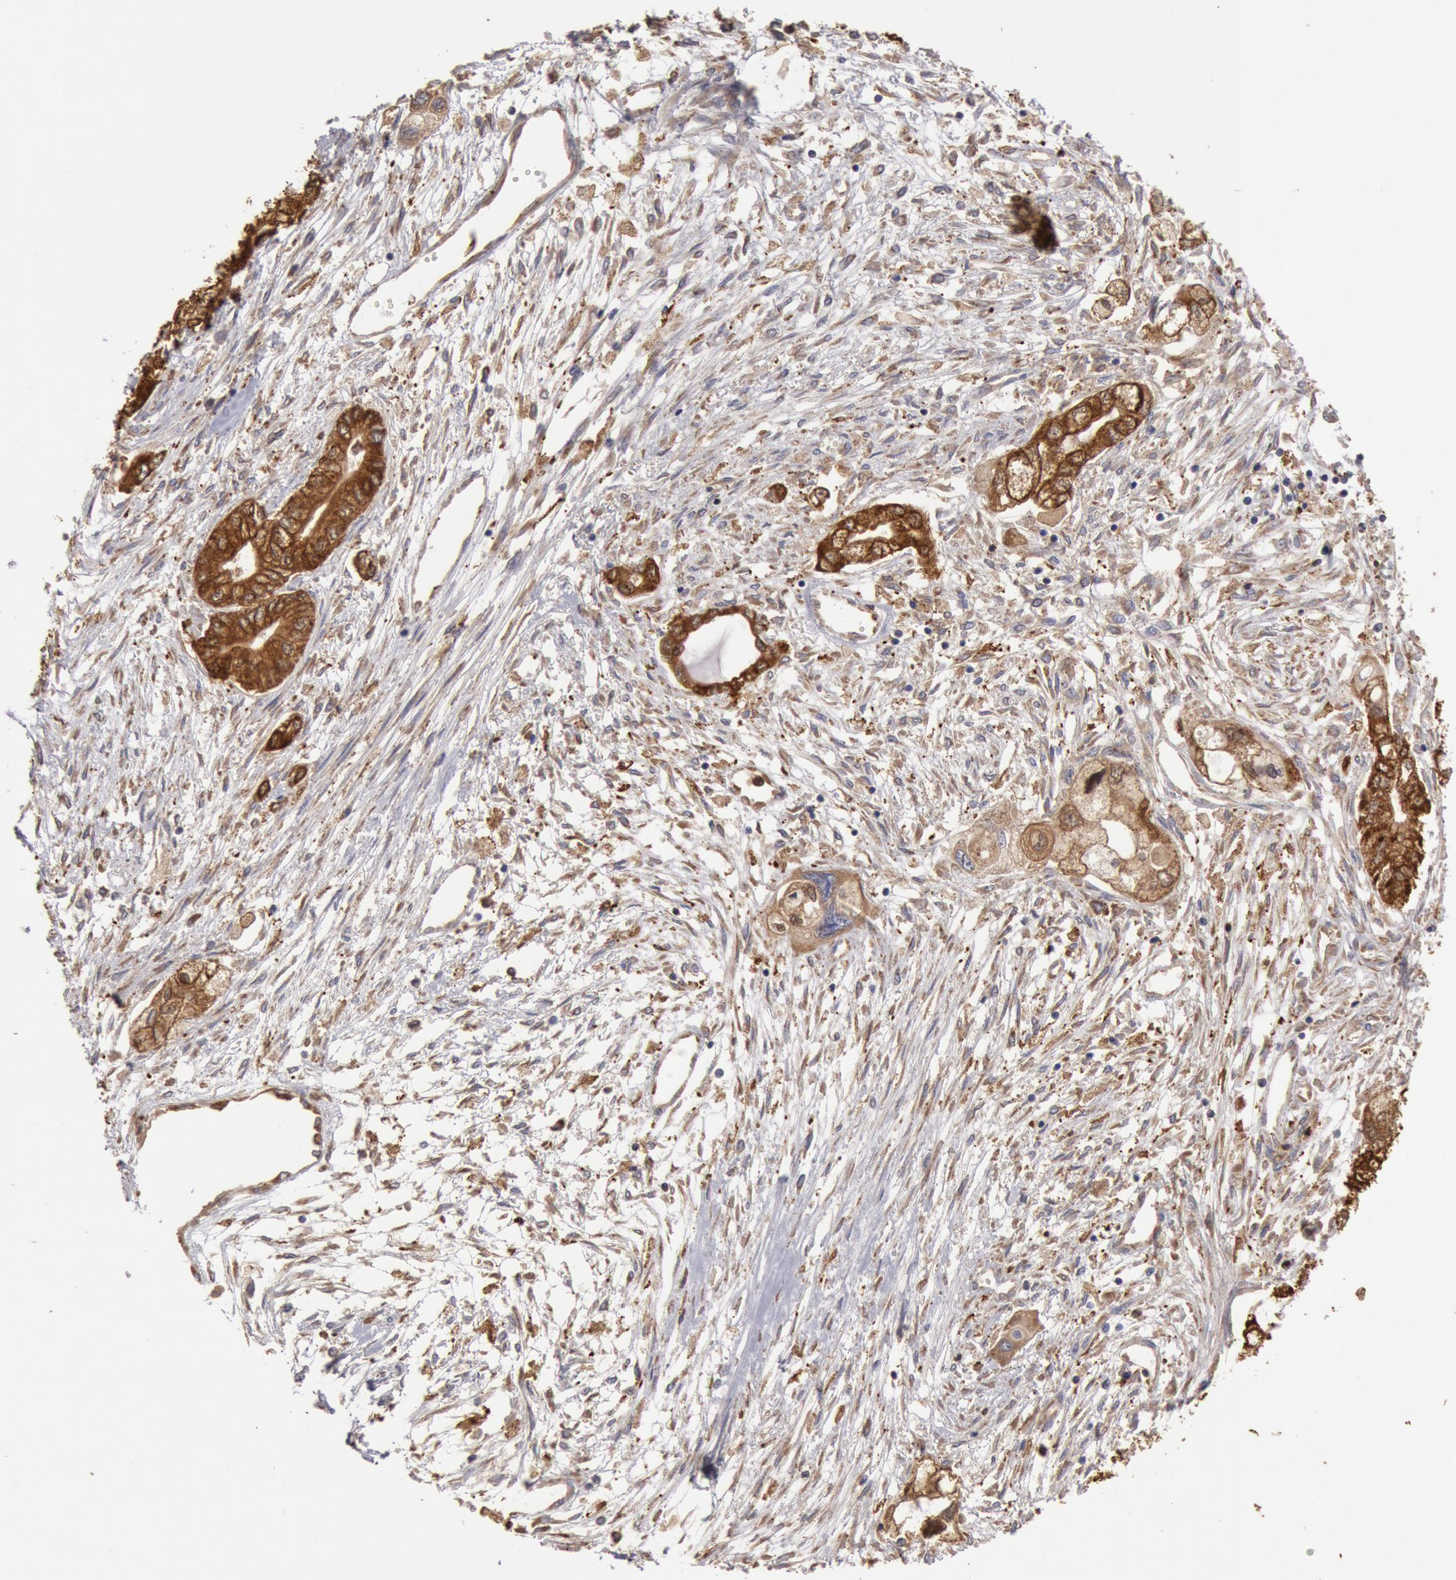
{"staining": {"intensity": "moderate", "quantity": ">75%", "location": "cytoplasmic/membranous"}, "tissue": "pancreatic cancer", "cell_type": "Tumor cells", "image_type": "cancer", "snomed": [{"axis": "morphology", "description": "Adenocarcinoma, NOS"}, {"axis": "topography", "description": "Pancreas"}], "caption": "Immunohistochemistry (IHC) image of pancreatic cancer (adenocarcinoma) stained for a protein (brown), which demonstrates medium levels of moderate cytoplasmic/membranous staining in approximately >75% of tumor cells.", "gene": "ERP44", "patient": {"sex": "male", "age": 79}}